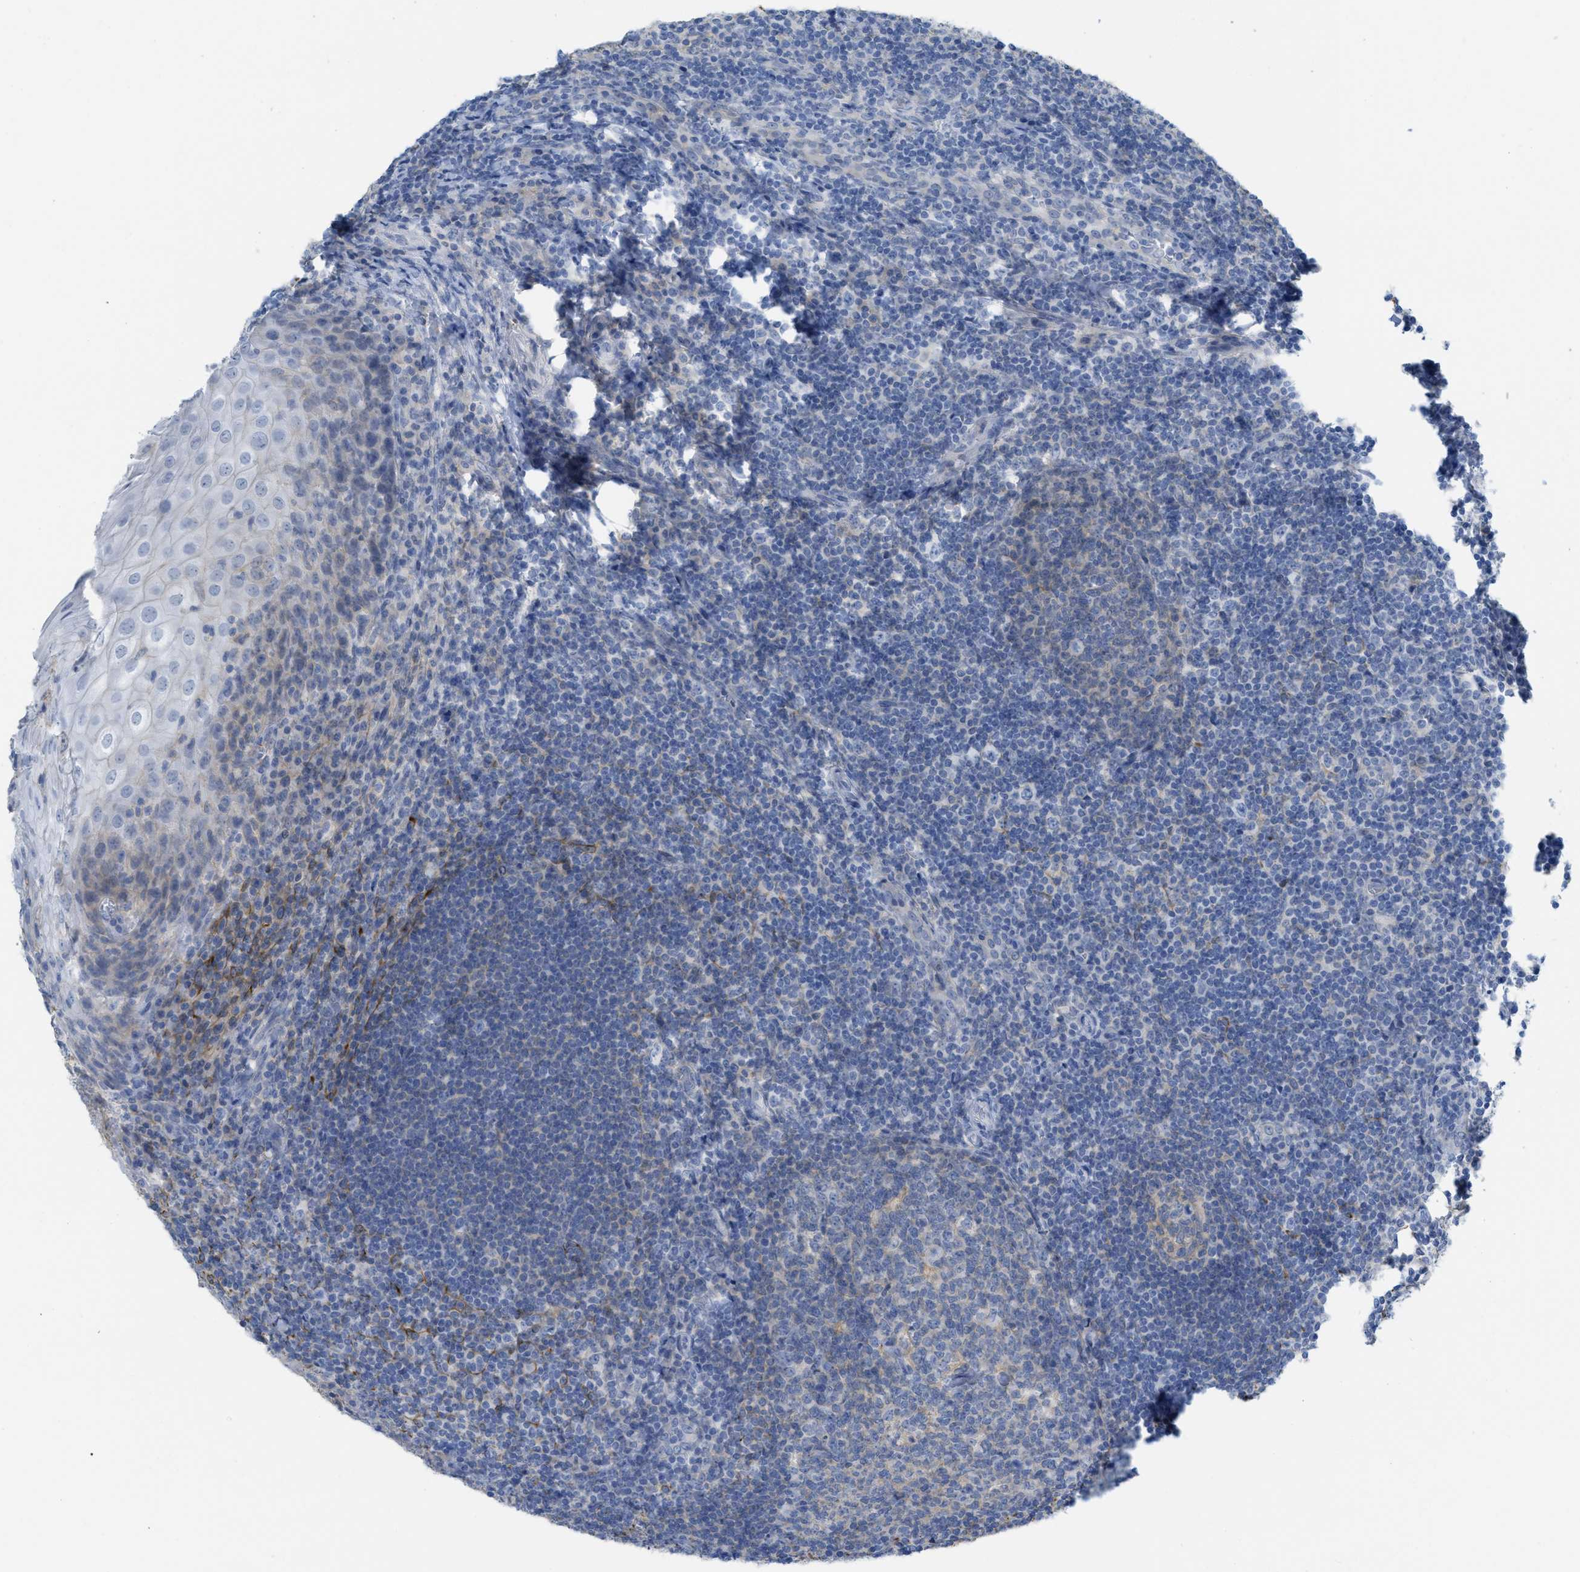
{"staining": {"intensity": "negative", "quantity": "none", "location": "none"}, "tissue": "tonsil", "cell_type": "Germinal center cells", "image_type": "normal", "snomed": [{"axis": "morphology", "description": "Normal tissue, NOS"}, {"axis": "topography", "description": "Tonsil"}], "caption": "IHC micrograph of unremarkable human tonsil stained for a protein (brown), which exhibits no staining in germinal center cells. Brightfield microscopy of immunohistochemistry stained with DAB (3,3'-diaminobenzidine) (brown) and hematoxylin (blue), captured at high magnification.", "gene": "CNNM4", "patient": {"sex": "male", "age": 37}}